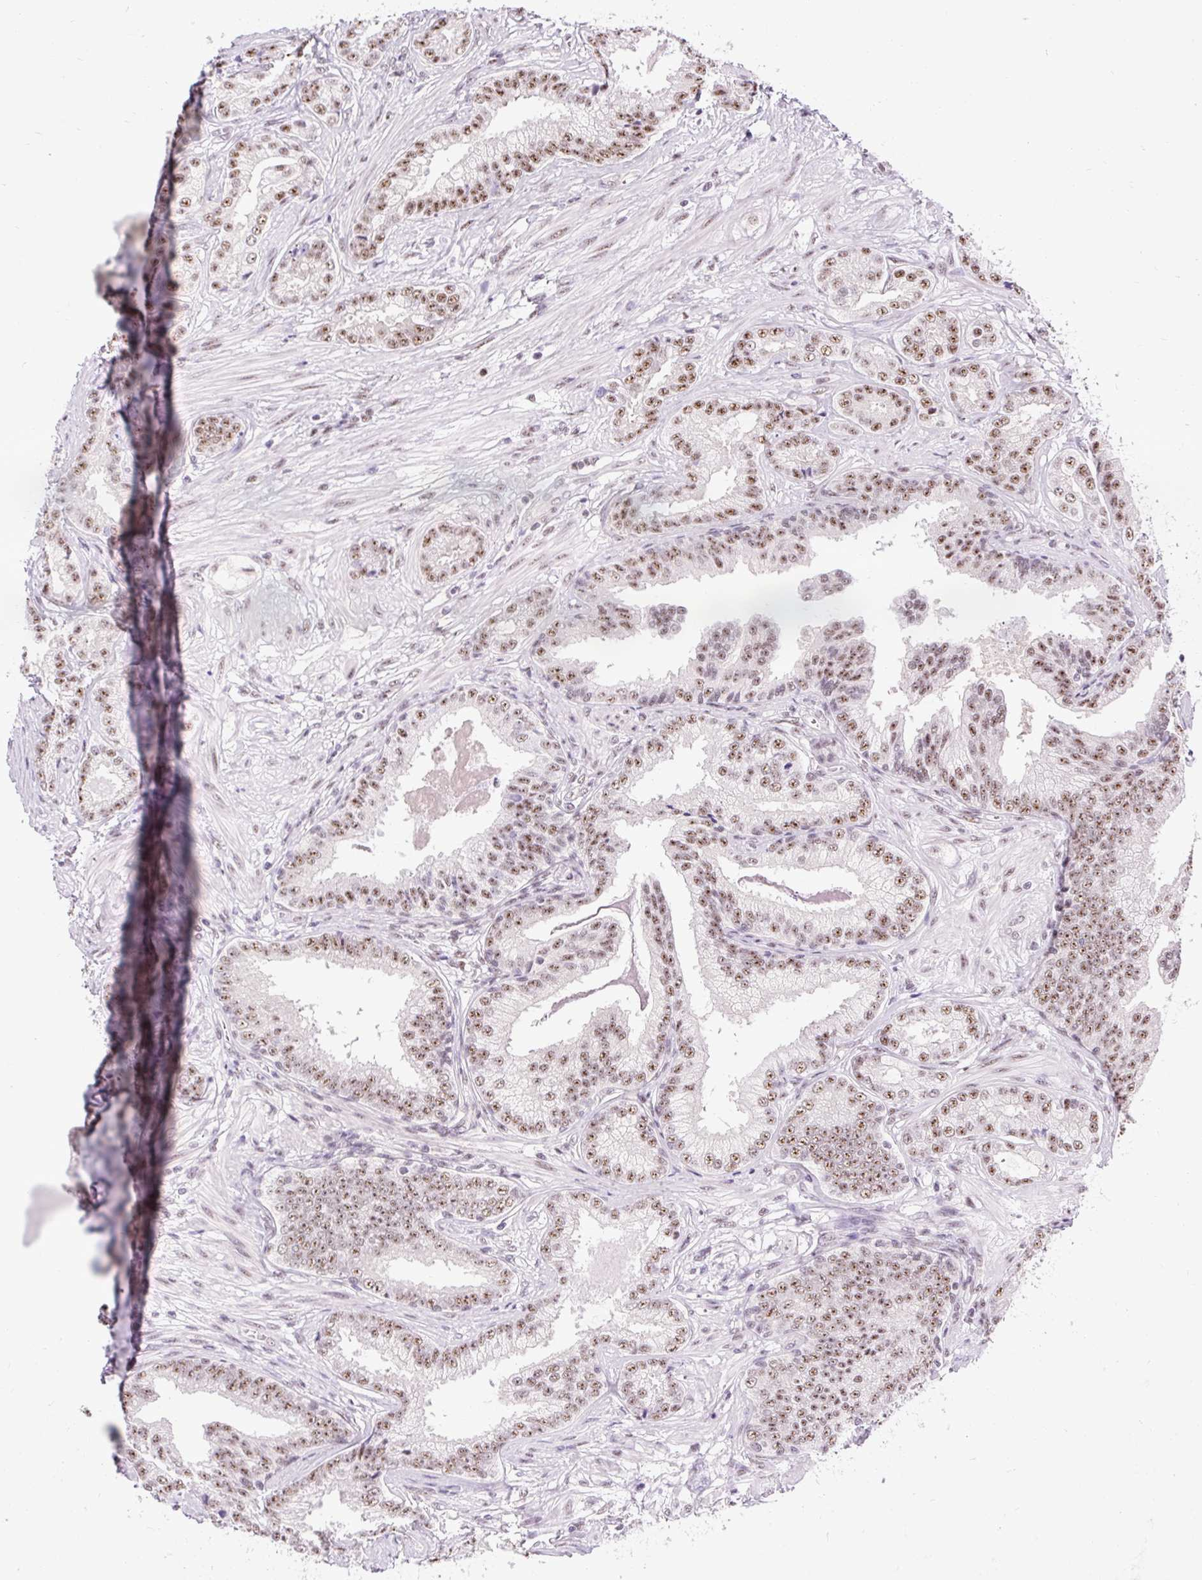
{"staining": {"intensity": "moderate", "quantity": ">75%", "location": "nuclear"}, "tissue": "prostate cancer", "cell_type": "Tumor cells", "image_type": "cancer", "snomed": [{"axis": "morphology", "description": "Adenocarcinoma, Low grade"}, {"axis": "topography", "description": "Prostate"}], "caption": "Protein staining reveals moderate nuclear positivity in approximately >75% of tumor cells in prostate cancer.", "gene": "SMC5", "patient": {"sex": "male", "age": 61}}